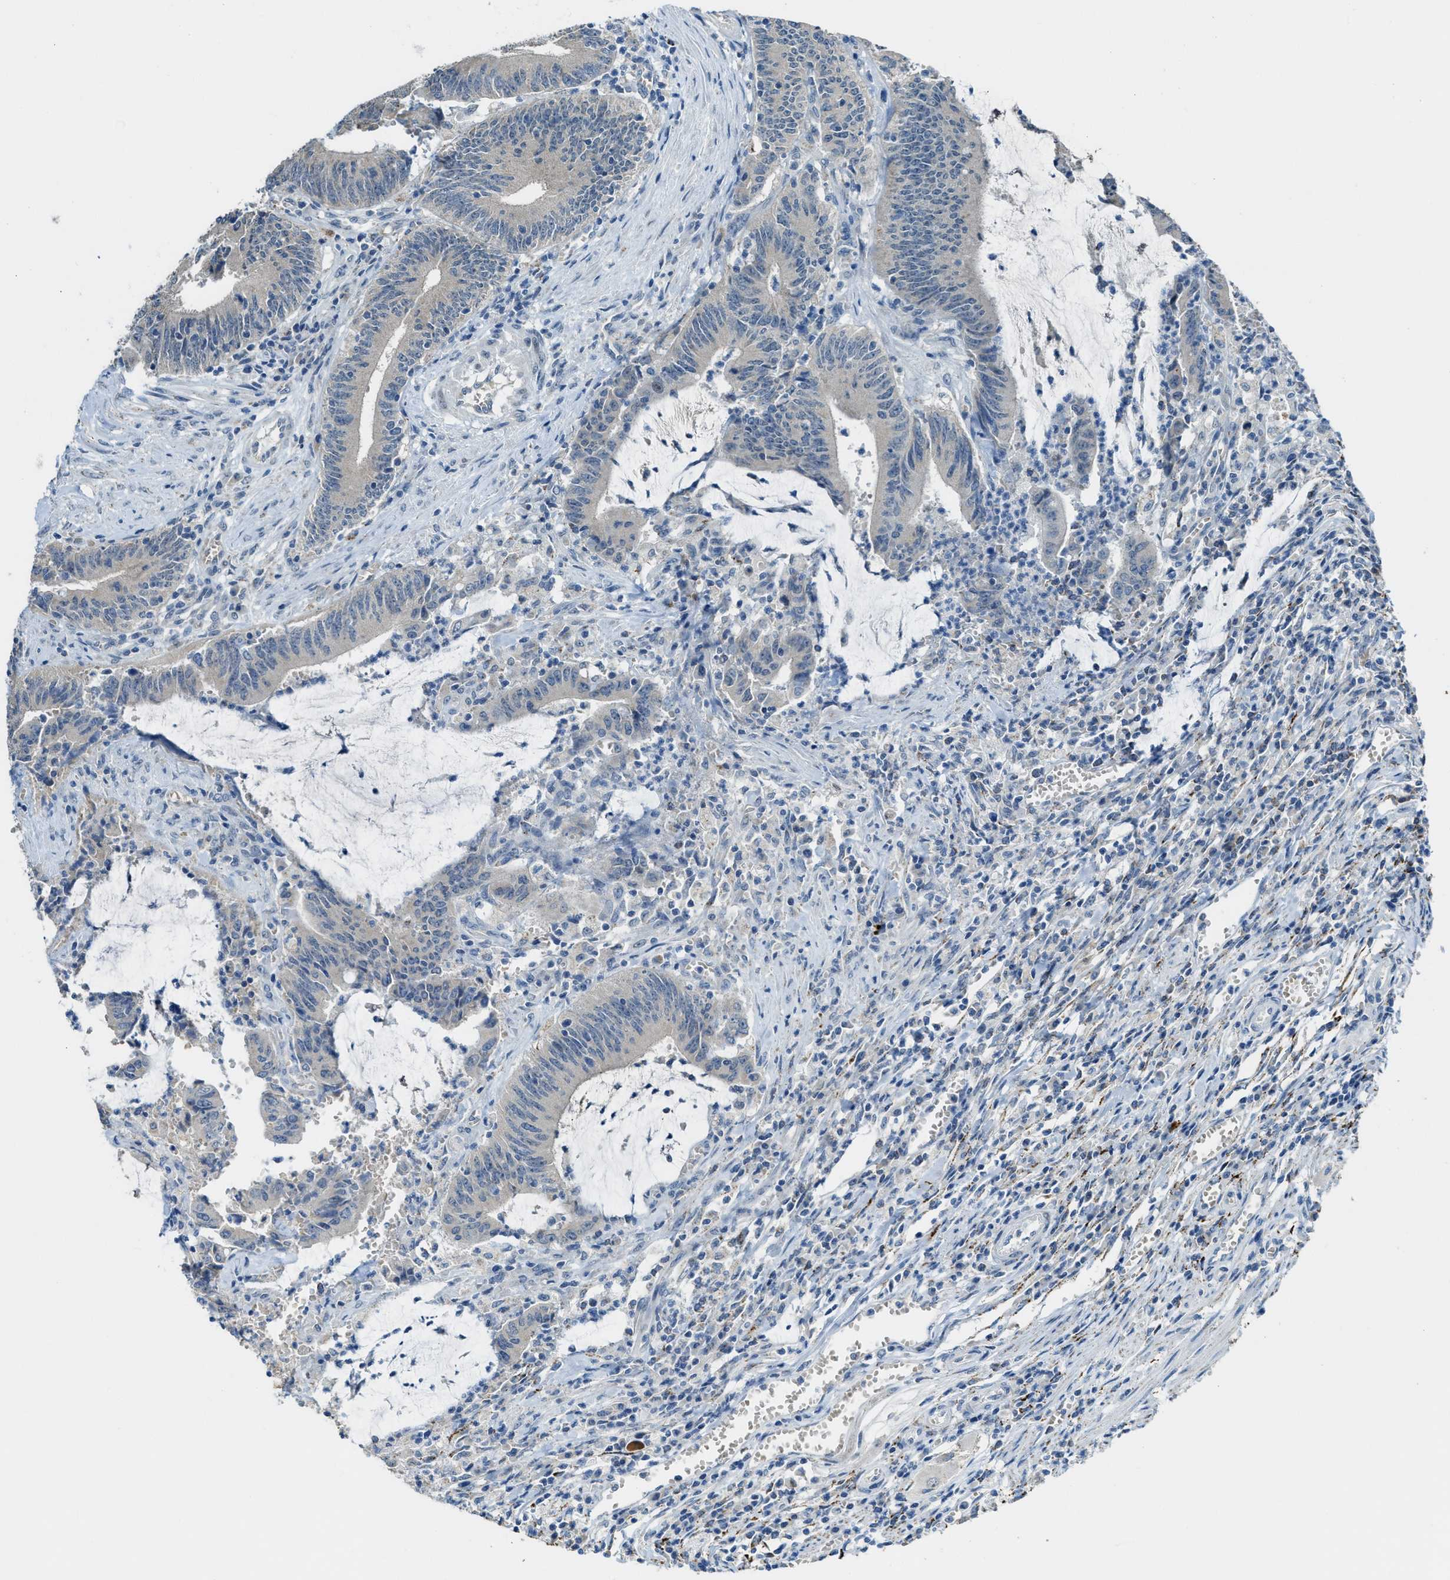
{"staining": {"intensity": "negative", "quantity": "none", "location": "none"}, "tissue": "colorectal cancer", "cell_type": "Tumor cells", "image_type": "cancer", "snomed": [{"axis": "morphology", "description": "Normal tissue, NOS"}, {"axis": "morphology", "description": "Adenocarcinoma, NOS"}, {"axis": "topography", "description": "Rectum"}], "caption": "A high-resolution micrograph shows IHC staining of colorectal cancer (adenocarcinoma), which shows no significant staining in tumor cells.", "gene": "CDON", "patient": {"sex": "female", "age": 66}}